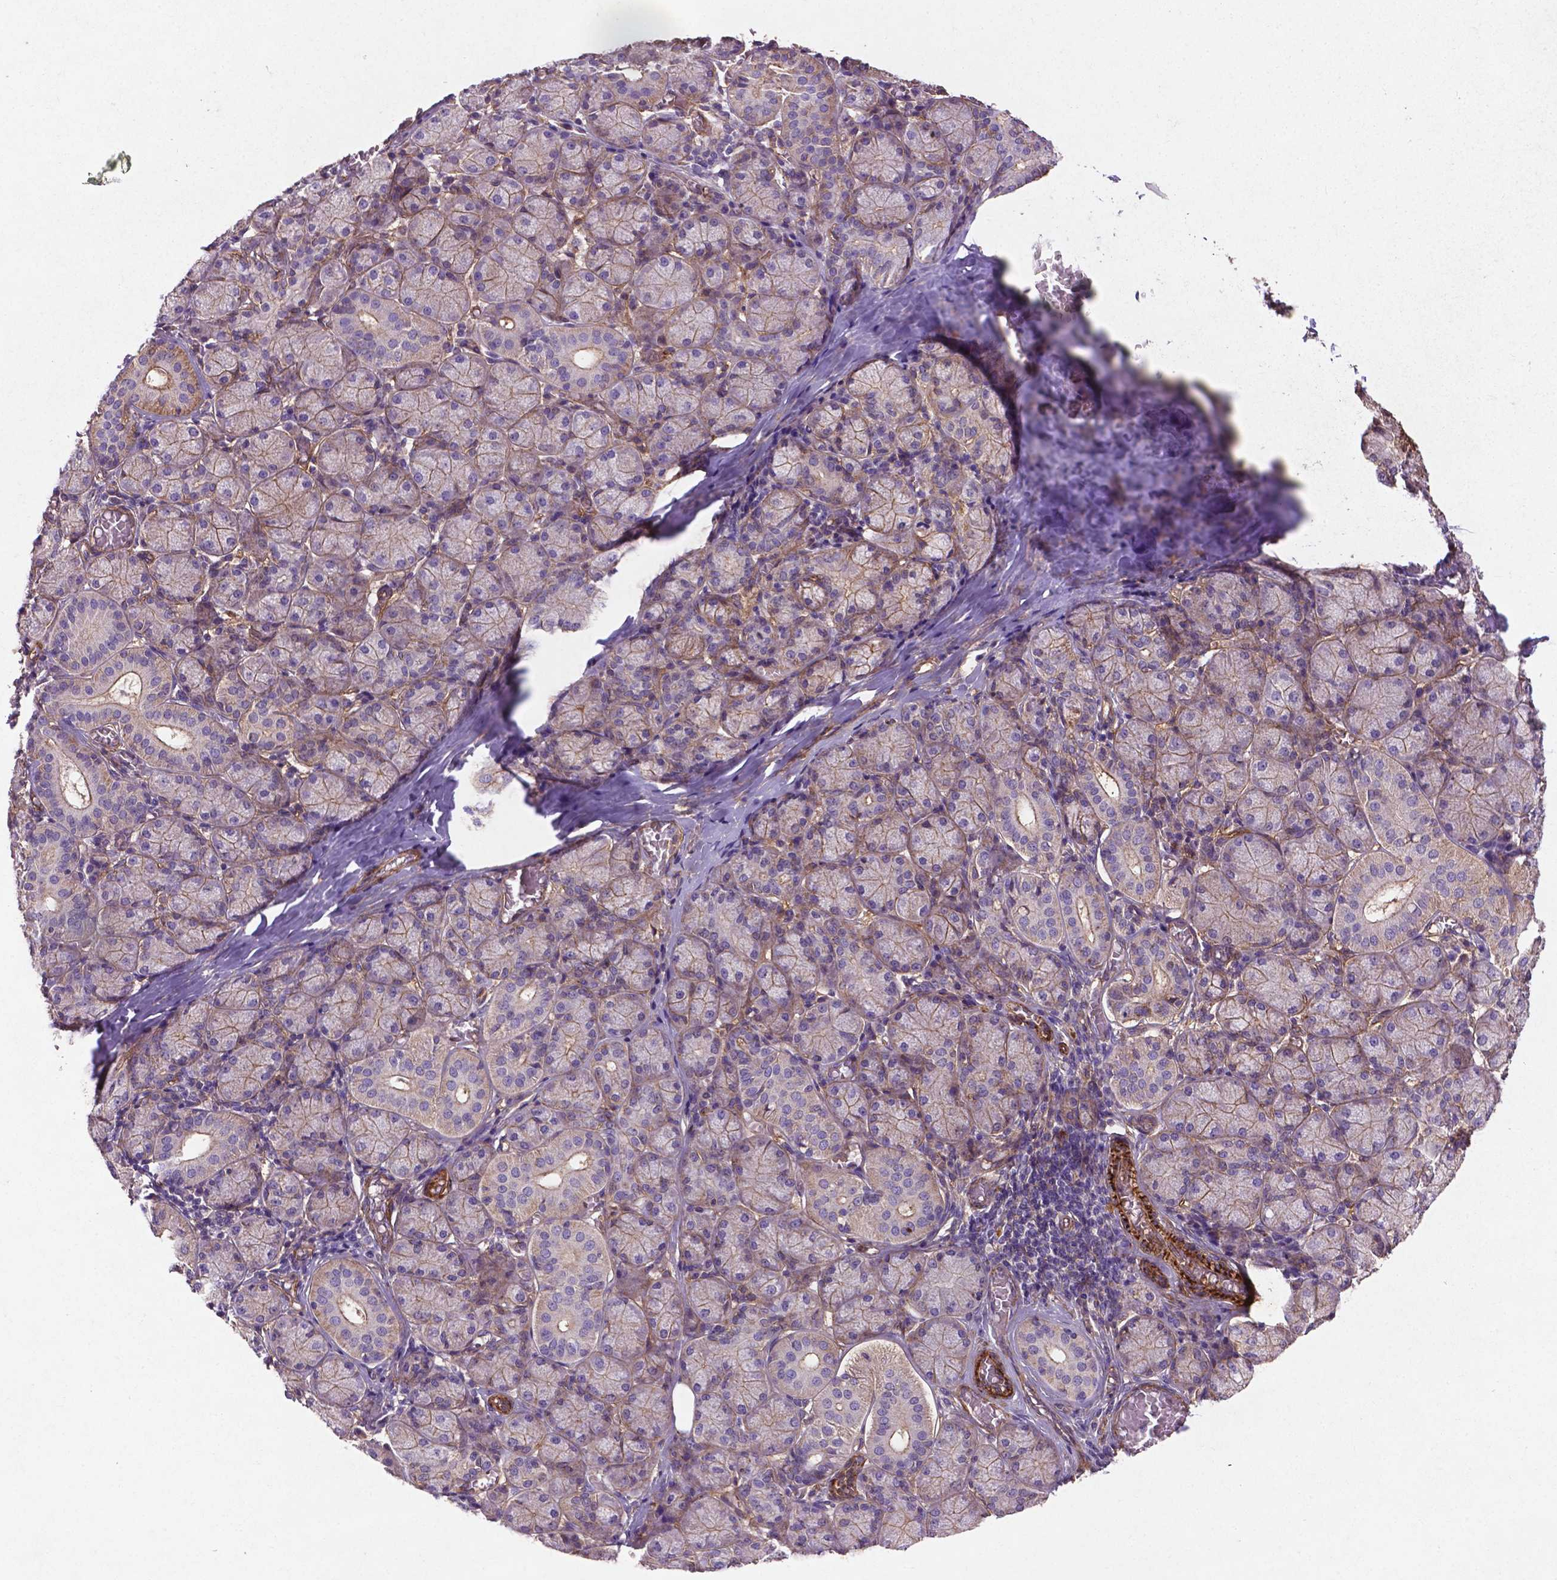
{"staining": {"intensity": "weak", "quantity": "25%-75%", "location": "cytoplasmic/membranous"}, "tissue": "salivary gland", "cell_type": "Glandular cells", "image_type": "normal", "snomed": [{"axis": "morphology", "description": "Normal tissue, NOS"}, {"axis": "topography", "description": "Salivary gland"}, {"axis": "topography", "description": "Peripheral nerve tissue"}], "caption": "Immunohistochemistry of unremarkable salivary gland exhibits low levels of weak cytoplasmic/membranous expression in approximately 25%-75% of glandular cells.", "gene": "RRAS", "patient": {"sex": "female", "age": 24}}